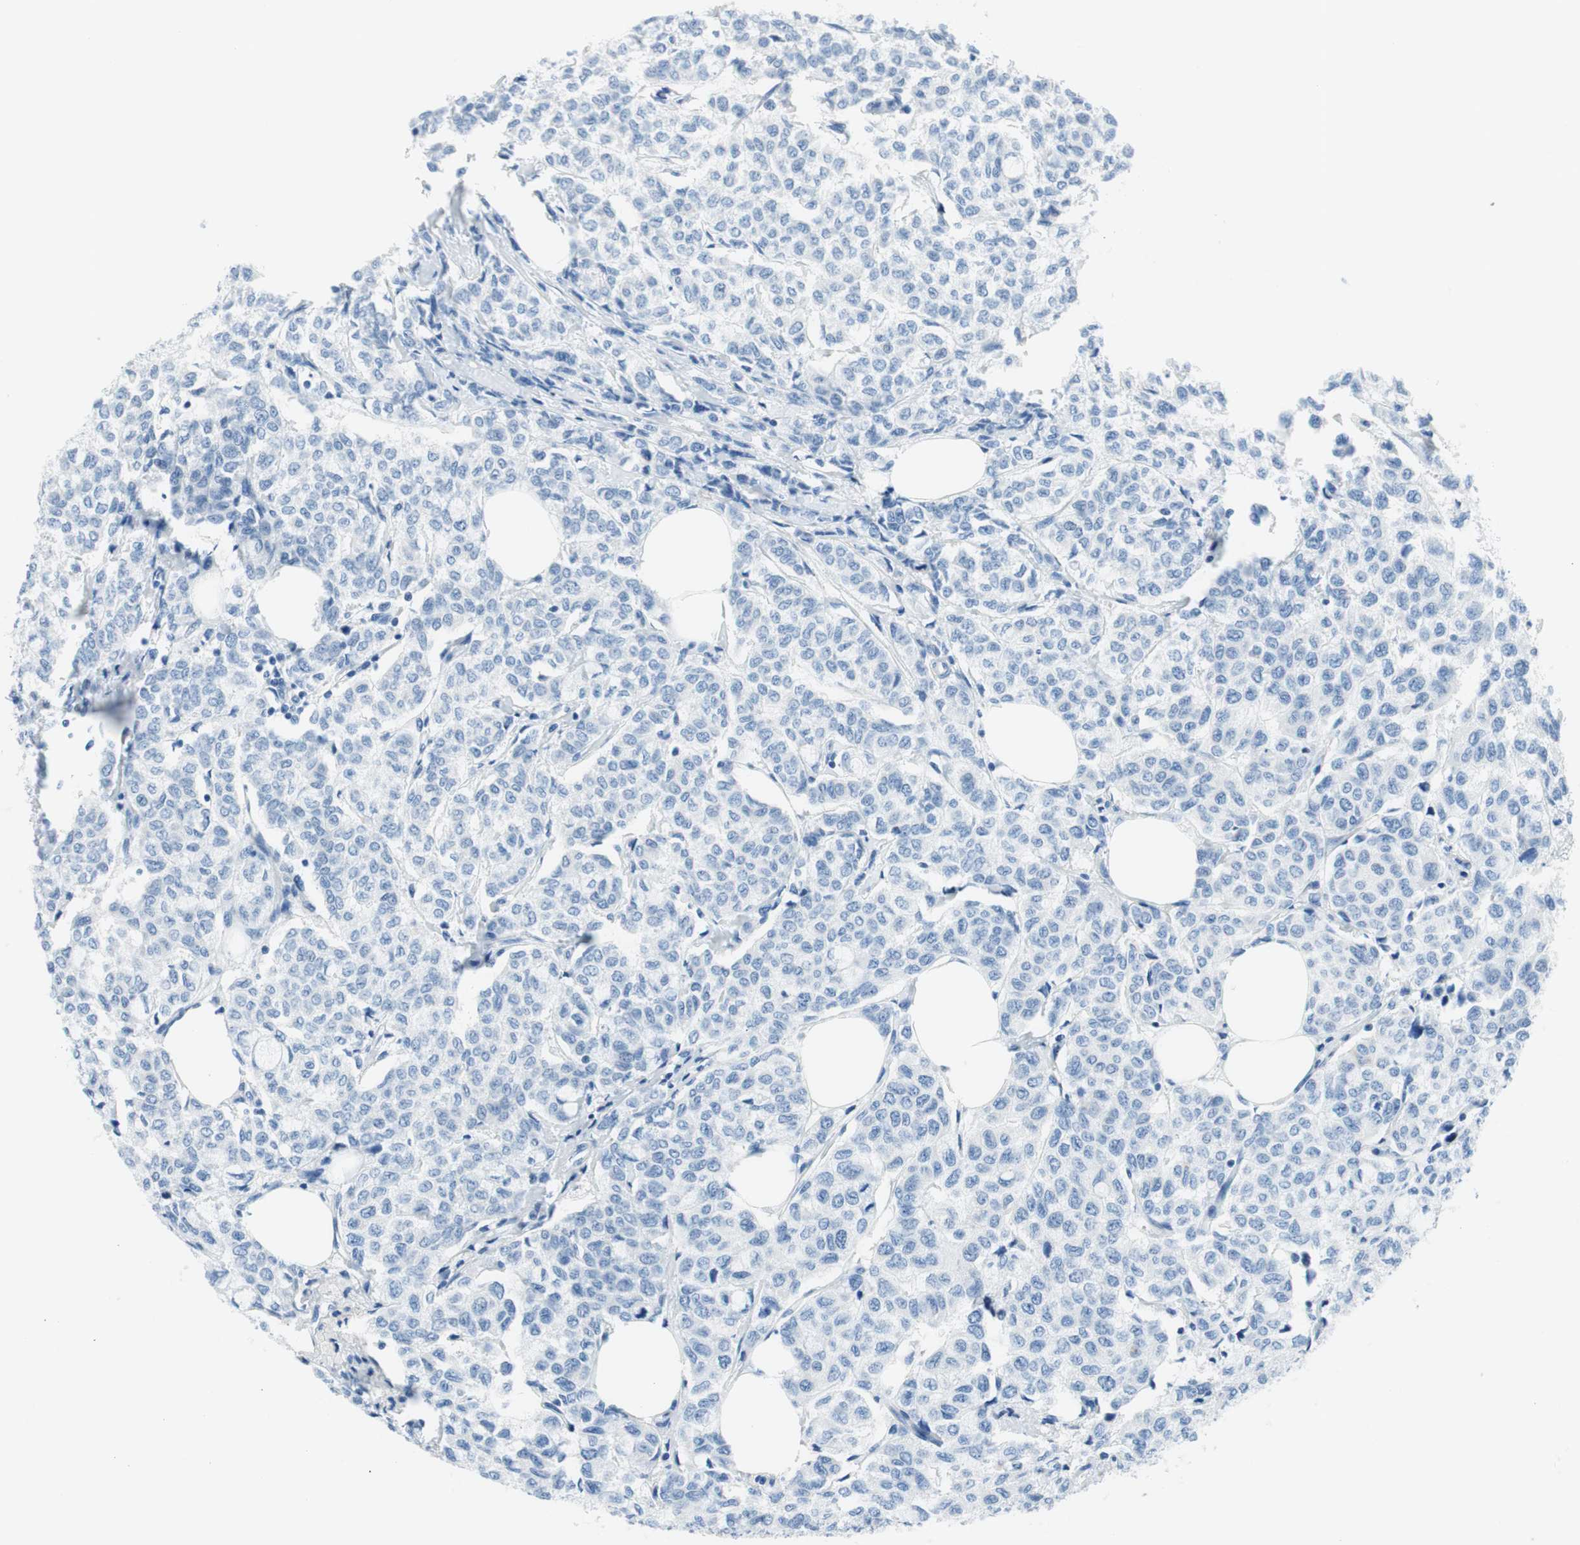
{"staining": {"intensity": "negative", "quantity": "none", "location": "none"}, "tissue": "breast cancer", "cell_type": "Tumor cells", "image_type": "cancer", "snomed": [{"axis": "morphology", "description": "Lobular carcinoma"}, {"axis": "topography", "description": "Breast"}], "caption": "Tumor cells show no significant expression in breast cancer (lobular carcinoma).", "gene": "EVA1A", "patient": {"sex": "female", "age": 60}}